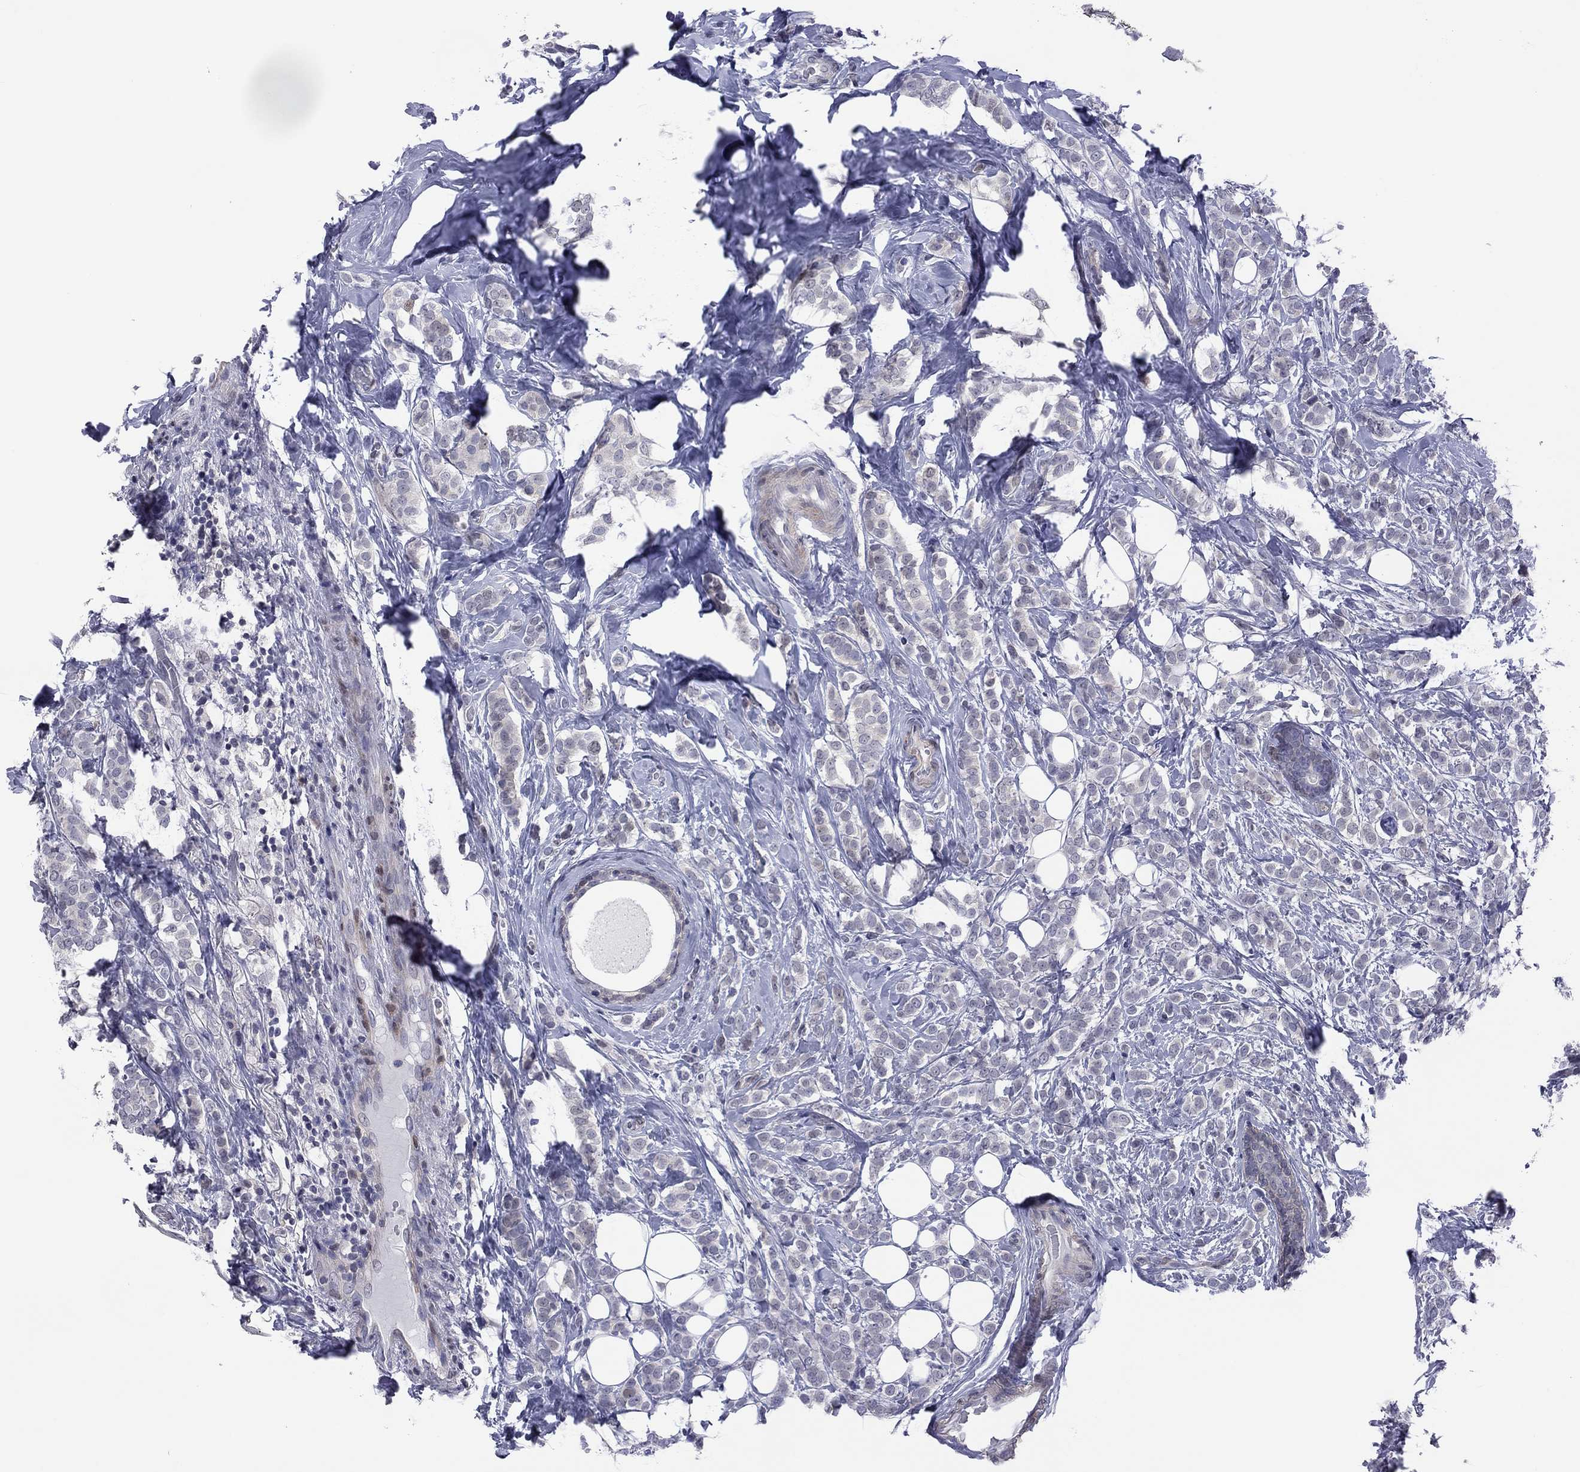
{"staining": {"intensity": "negative", "quantity": "none", "location": "none"}, "tissue": "breast cancer", "cell_type": "Tumor cells", "image_type": "cancer", "snomed": [{"axis": "morphology", "description": "Lobular carcinoma"}, {"axis": "topography", "description": "Breast"}], "caption": "Tumor cells show no significant positivity in lobular carcinoma (breast).", "gene": "POU5F2", "patient": {"sex": "female", "age": 49}}